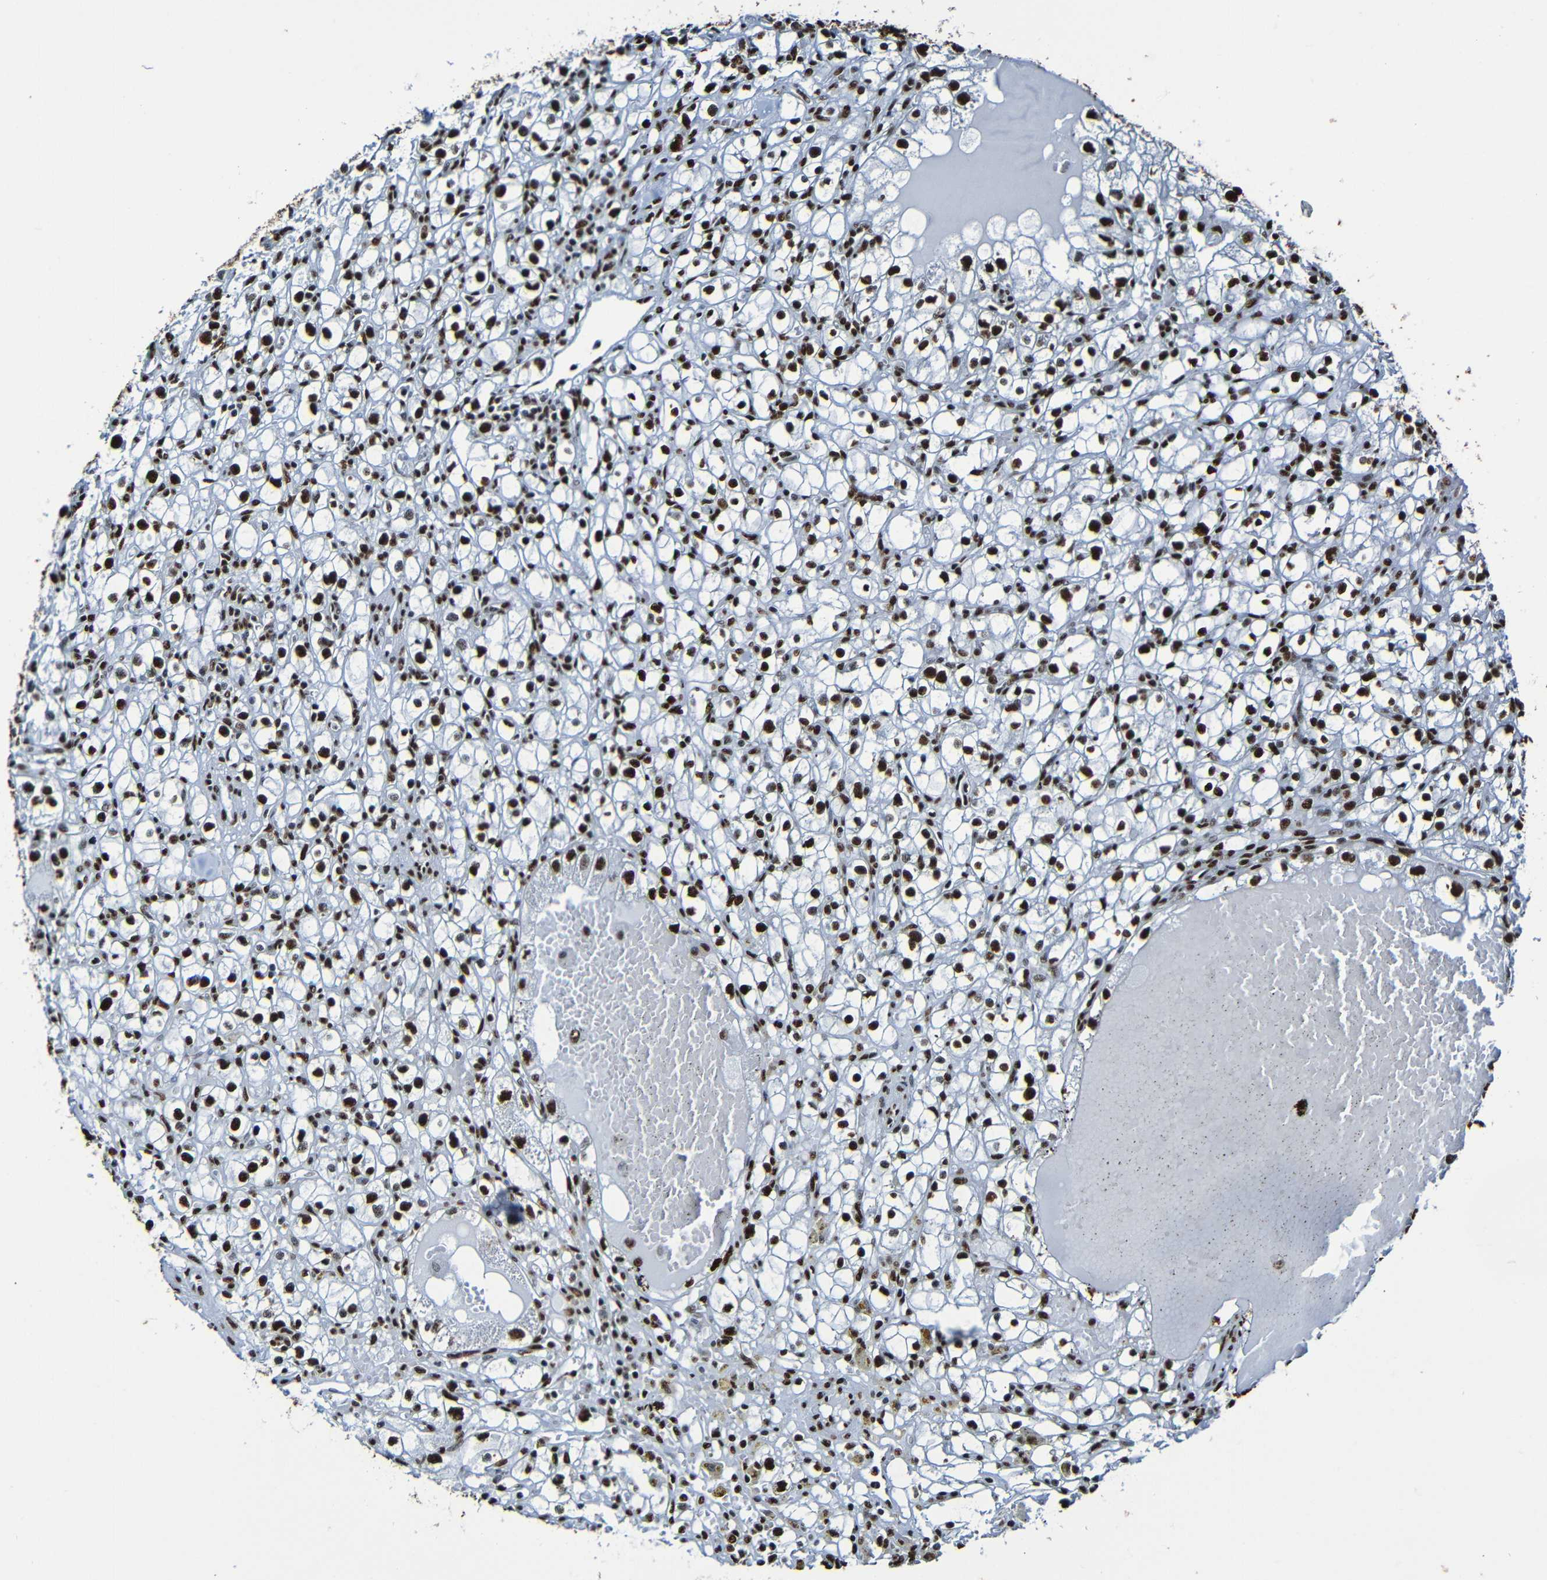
{"staining": {"intensity": "strong", "quantity": ">75%", "location": "nuclear"}, "tissue": "renal cancer", "cell_type": "Tumor cells", "image_type": "cancer", "snomed": [{"axis": "morphology", "description": "Adenocarcinoma, NOS"}, {"axis": "topography", "description": "Kidney"}], "caption": "High-magnification brightfield microscopy of renal cancer stained with DAB (3,3'-diaminobenzidine) (brown) and counterstained with hematoxylin (blue). tumor cells exhibit strong nuclear positivity is present in about>75% of cells.", "gene": "SRSF3", "patient": {"sex": "male", "age": 56}}